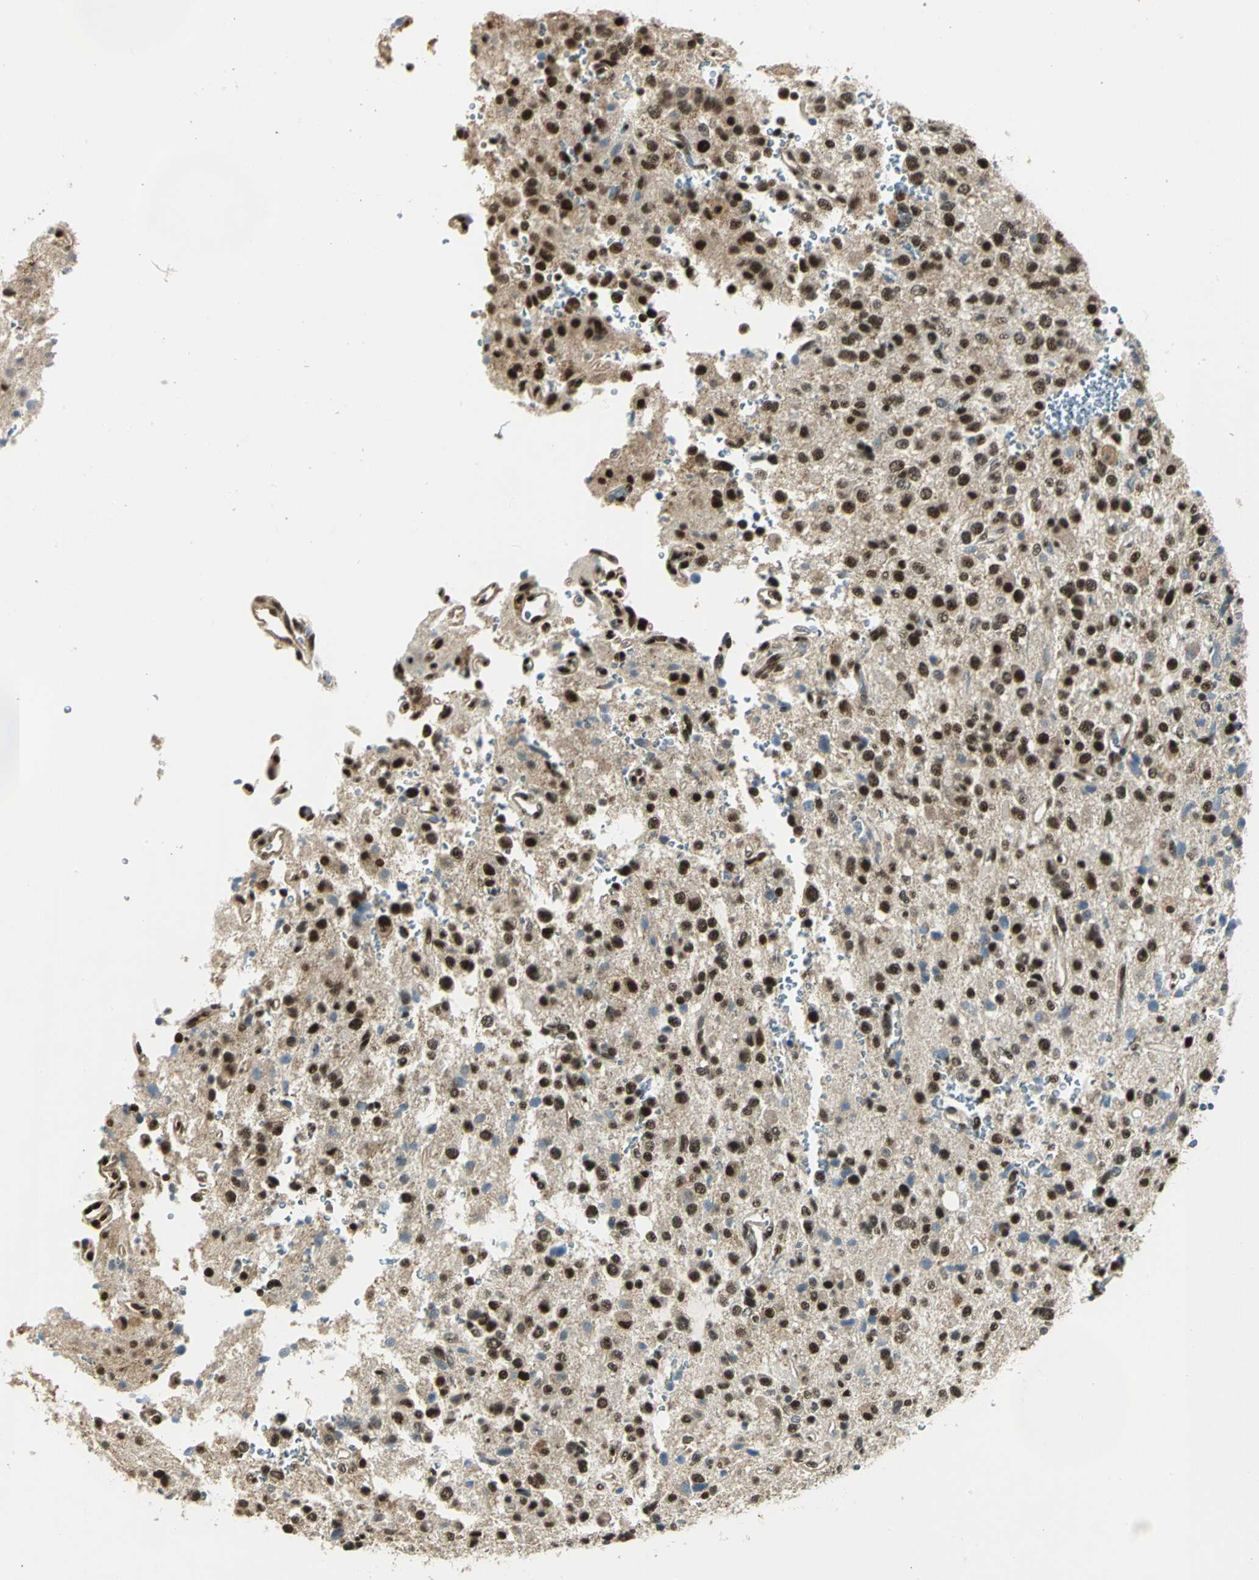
{"staining": {"intensity": "strong", "quantity": ">75%", "location": "nuclear"}, "tissue": "glioma", "cell_type": "Tumor cells", "image_type": "cancer", "snomed": [{"axis": "morphology", "description": "Glioma, malignant, High grade"}, {"axis": "topography", "description": "Brain"}], "caption": "Brown immunohistochemical staining in glioma displays strong nuclear expression in approximately >75% of tumor cells.", "gene": "DDX5", "patient": {"sex": "male", "age": 47}}